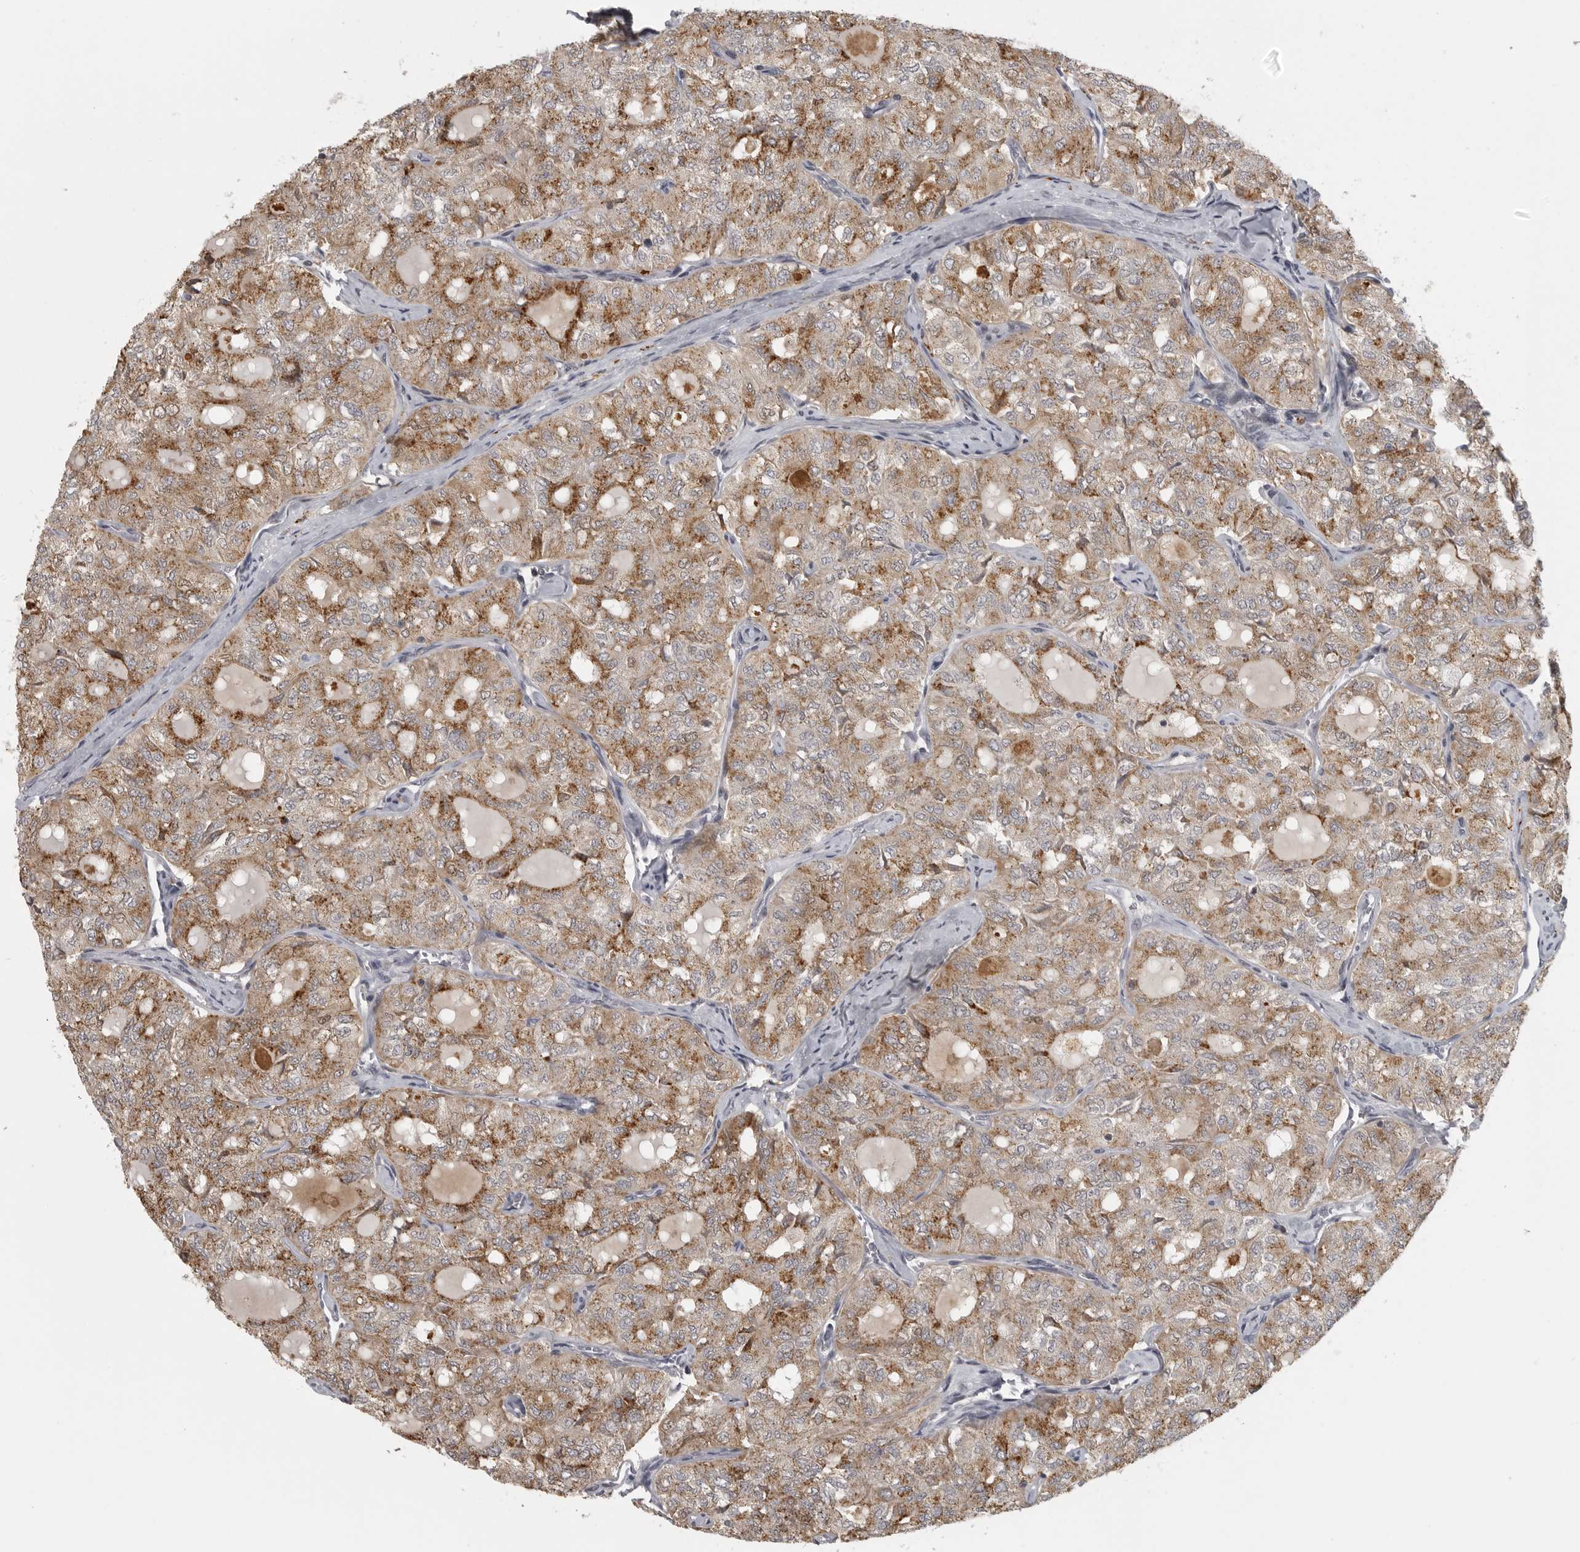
{"staining": {"intensity": "moderate", "quantity": ">75%", "location": "cytoplasmic/membranous"}, "tissue": "thyroid cancer", "cell_type": "Tumor cells", "image_type": "cancer", "snomed": [{"axis": "morphology", "description": "Follicular adenoma carcinoma, NOS"}, {"axis": "topography", "description": "Thyroid gland"}], "caption": "This is an image of IHC staining of thyroid follicular adenoma carcinoma, which shows moderate expression in the cytoplasmic/membranous of tumor cells.", "gene": "UROD", "patient": {"sex": "male", "age": 75}}